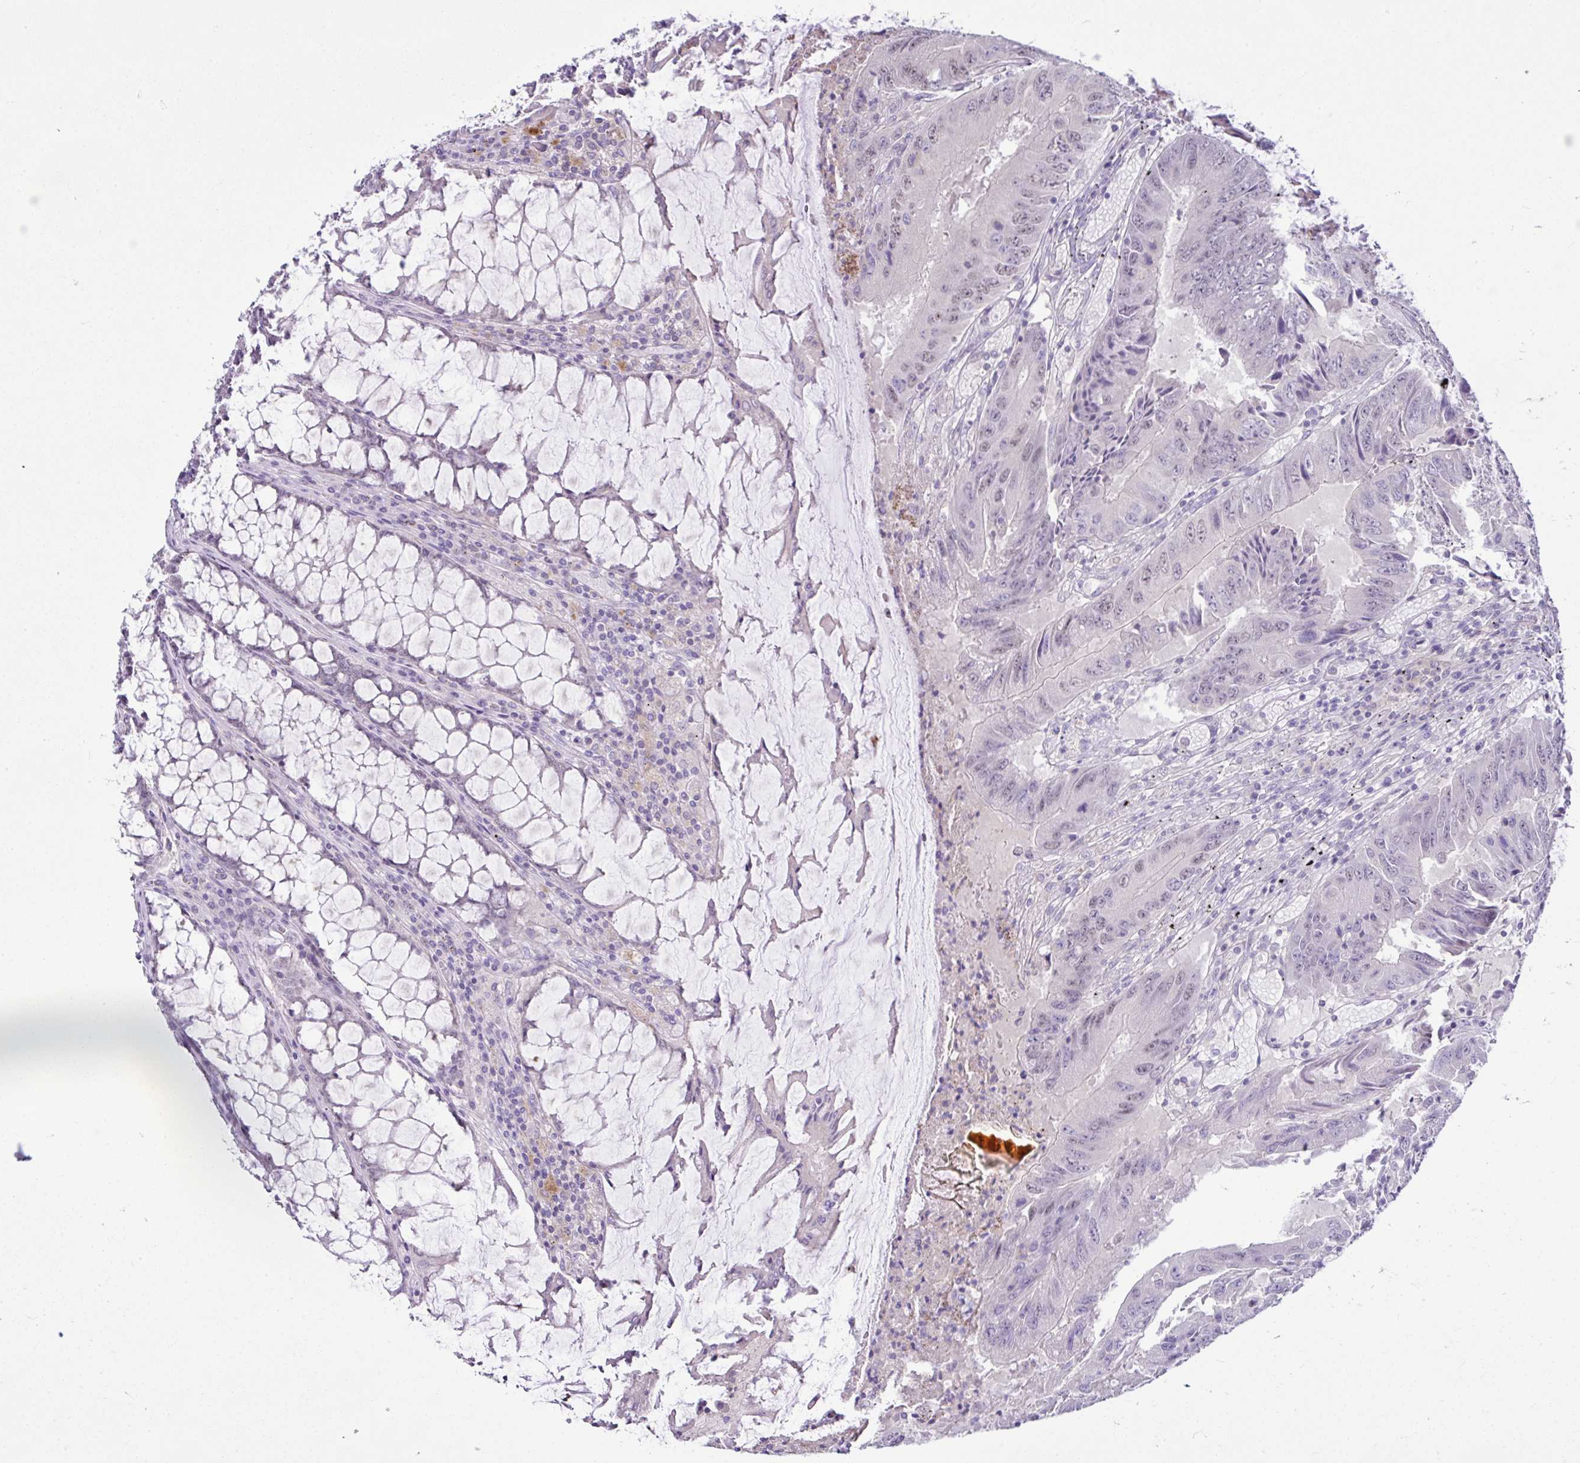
{"staining": {"intensity": "moderate", "quantity": "<25%", "location": "nuclear"}, "tissue": "colorectal cancer", "cell_type": "Tumor cells", "image_type": "cancer", "snomed": [{"axis": "morphology", "description": "Adenocarcinoma, NOS"}, {"axis": "topography", "description": "Colon"}], "caption": "Immunohistochemical staining of adenocarcinoma (colorectal) displays low levels of moderate nuclear expression in approximately <25% of tumor cells.", "gene": "D2HGDH", "patient": {"sex": "male", "age": 53}}